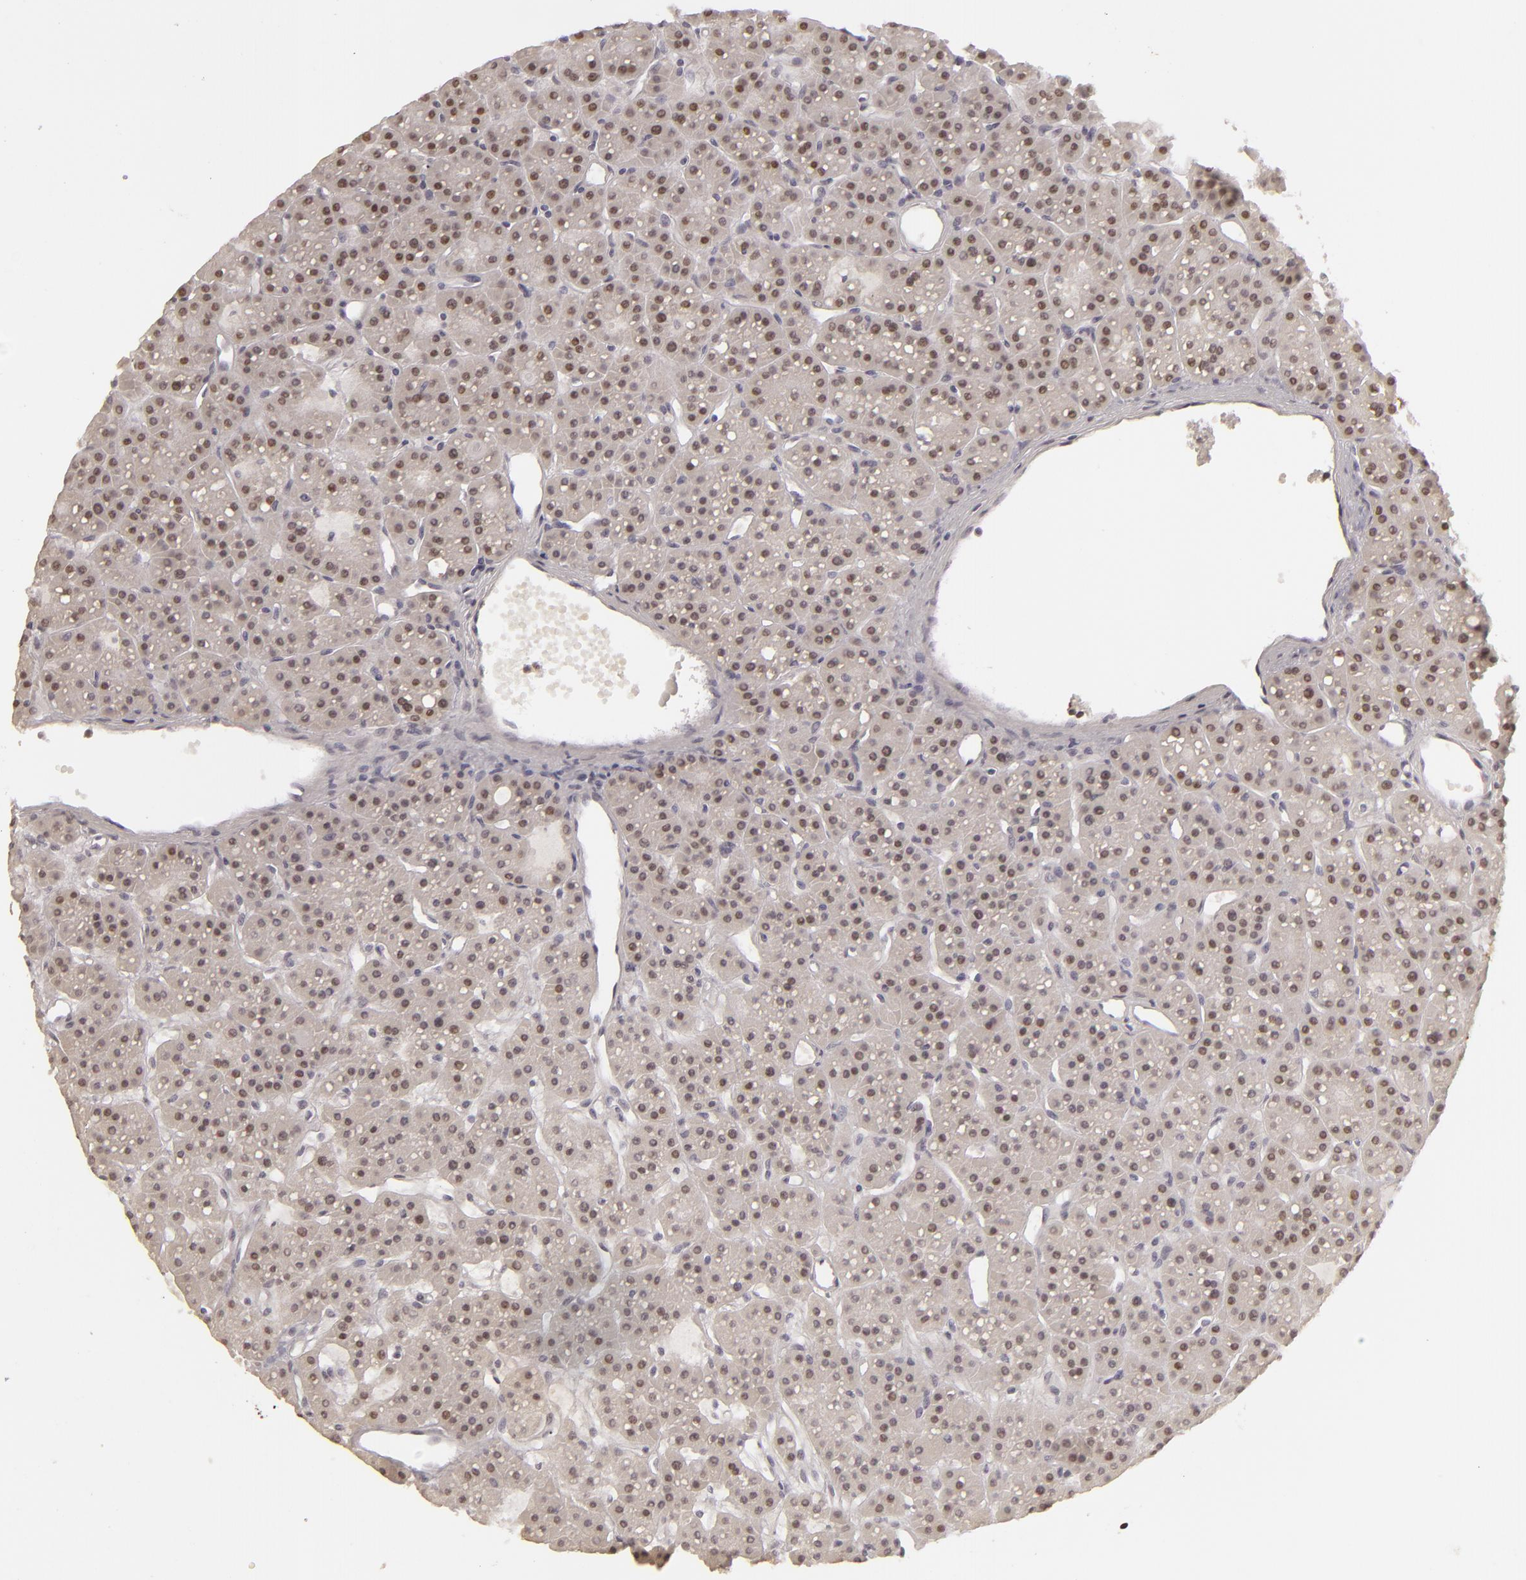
{"staining": {"intensity": "moderate", "quantity": "25%-75%", "location": "nuclear"}, "tissue": "parathyroid gland", "cell_type": "Glandular cells", "image_type": "normal", "snomed": [{"axis": "morphology", "description": "Normal tissue, NOS"}, {"axis": "topography", "description": "Parathyroid gland"}], "caption": "IHC of benign parathyroid gland shows medium levels of moderate nuclear staining in about 25%-75% of glandular cells. The staining is performed using DAB brown chromogen to label protein expression. The nuclei are counter-stained blue using hematoxylin.", "gene": "SIX1", "patient": {"sex": "female", "age": 76}}